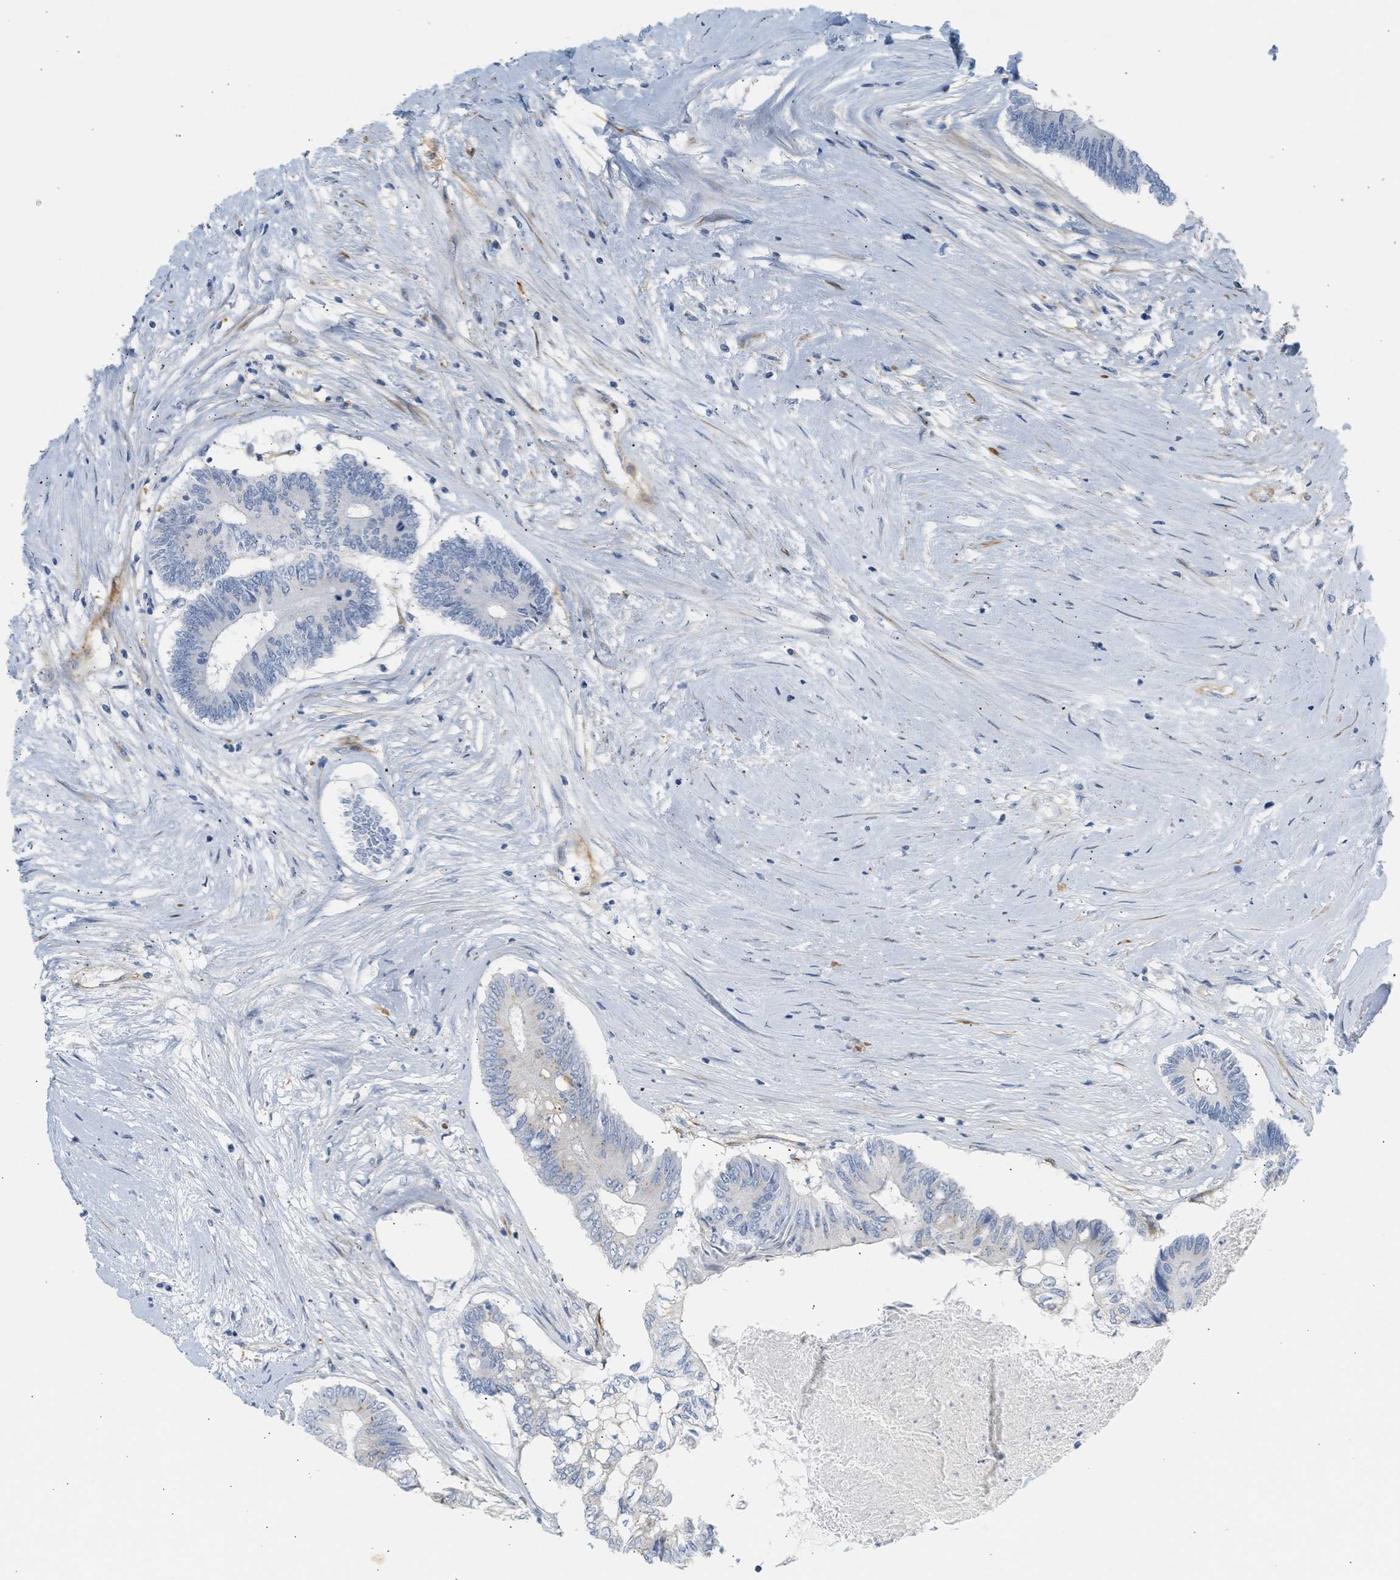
{"staining": {"intensity": "negative", "quantity": "none", "location": "none"}, "tissue": "colorectal cancer", "cell_type": "Tumor cells", "image_type": "cancer", "snomed": [{"axis": "morphology", "description": "Adenocarcinoma, NOS"}, {"axis": "topography", "description": "Rectum"}], "caption": "Protein analysis of colorectal cancer demonstrates no significant staining in tumor cells. The staining is performed using DAB (3,3'-diaminobenzidine) brown chromogen with nuclei counter-stained in using hematoxylin.", "gene": "SLC30A7", "patient": {"sex": "male", "age": 63}}